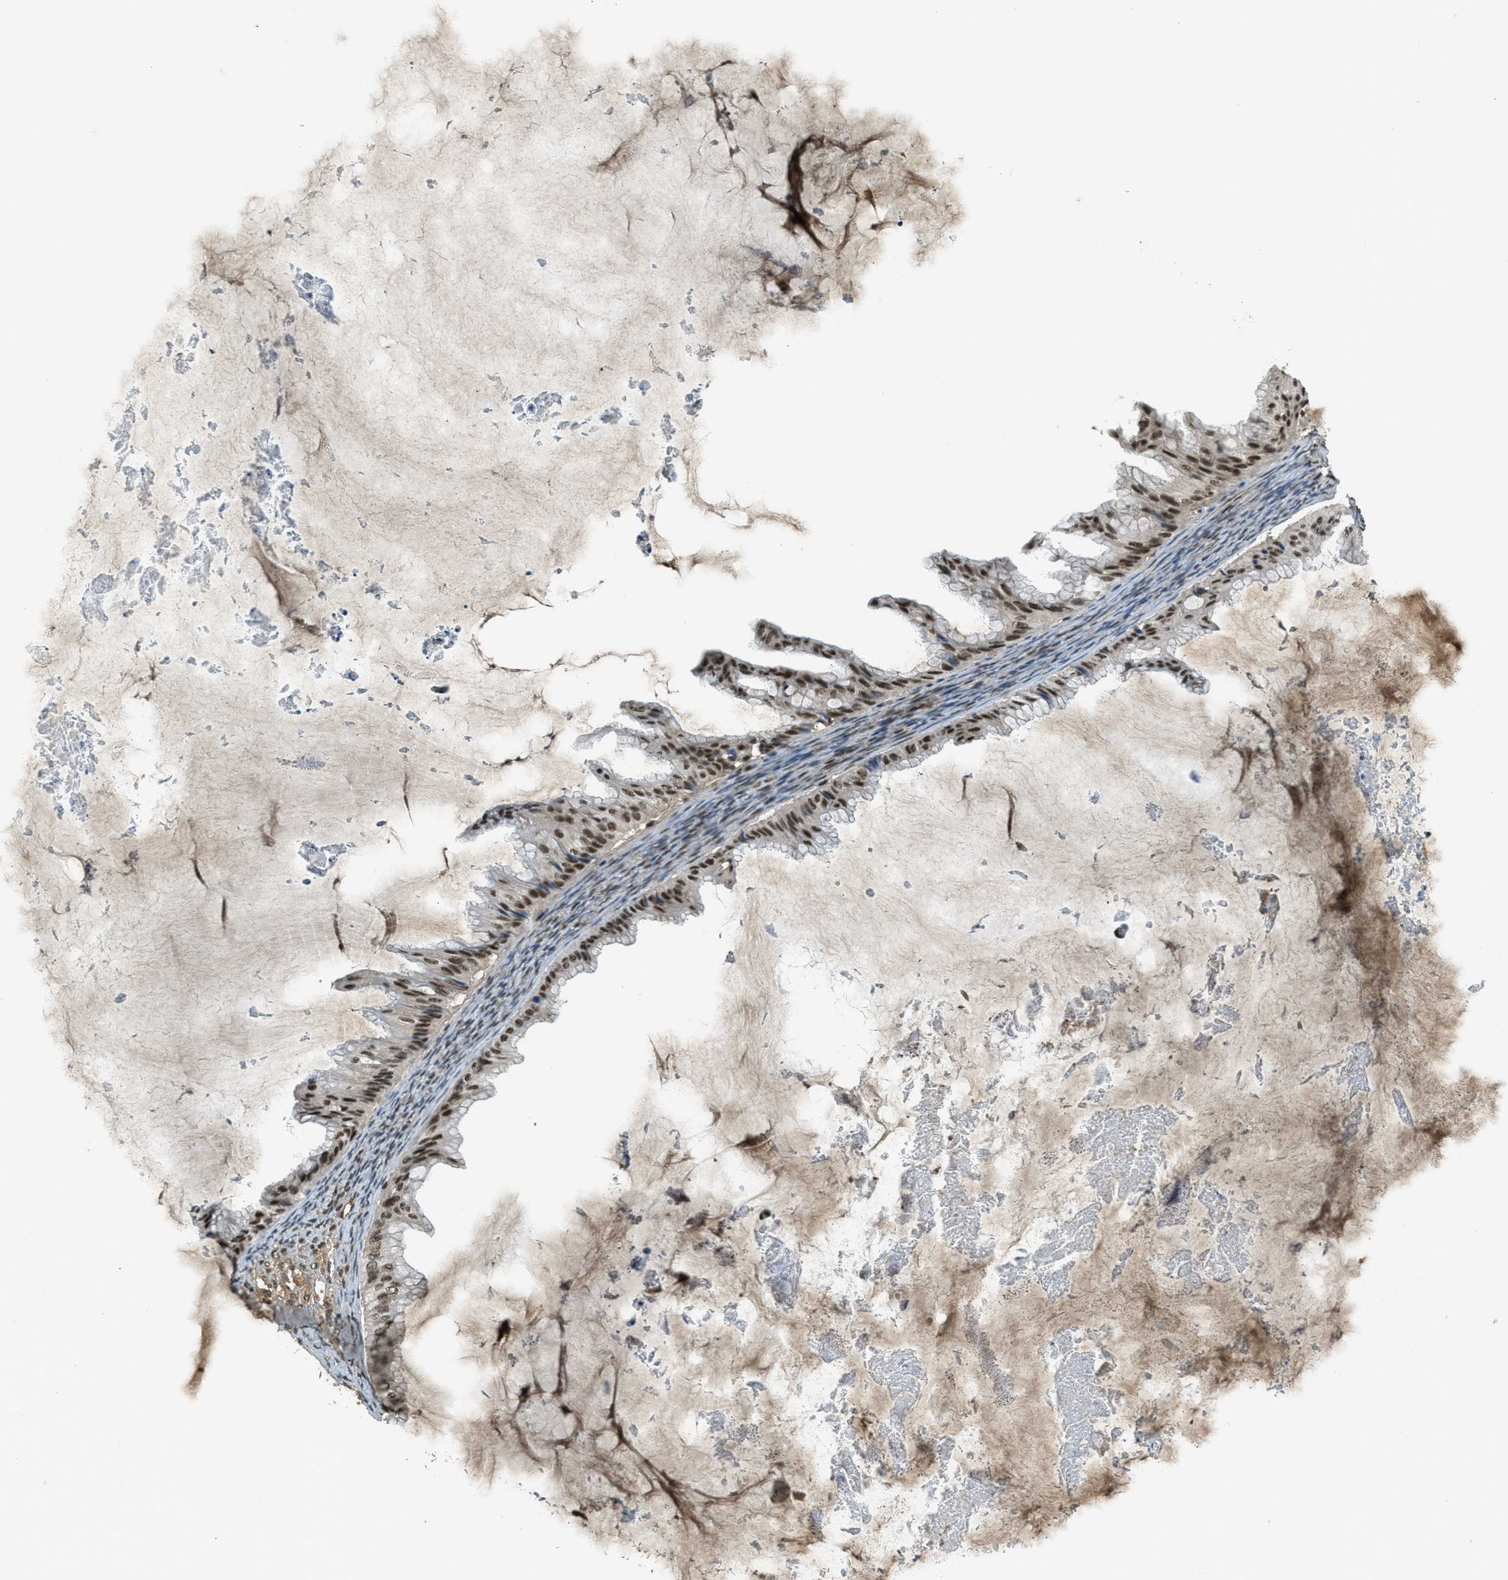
{"staining": {"intensity": "strong", "quantity": ">75%", "location": "nuclear"}, "tissue": "ovarian cancer", "cell_type": "Tumor cells", "image_type": "cancer", "snomed": [{"axis": "morphology", "description": "Cystadenocarcinoma, mucinous, NOS"}, {"axis": "topography", "description": "Ovary"}], "caption": "This is a micrograph of immunohistochemistry staining of ovarian mucinous cystadenocarcinoma, which shows strong expression in the nuclear of tumor cells.", "gene": "ZNF148", "patient": {"sex": "female", "age": 61}}